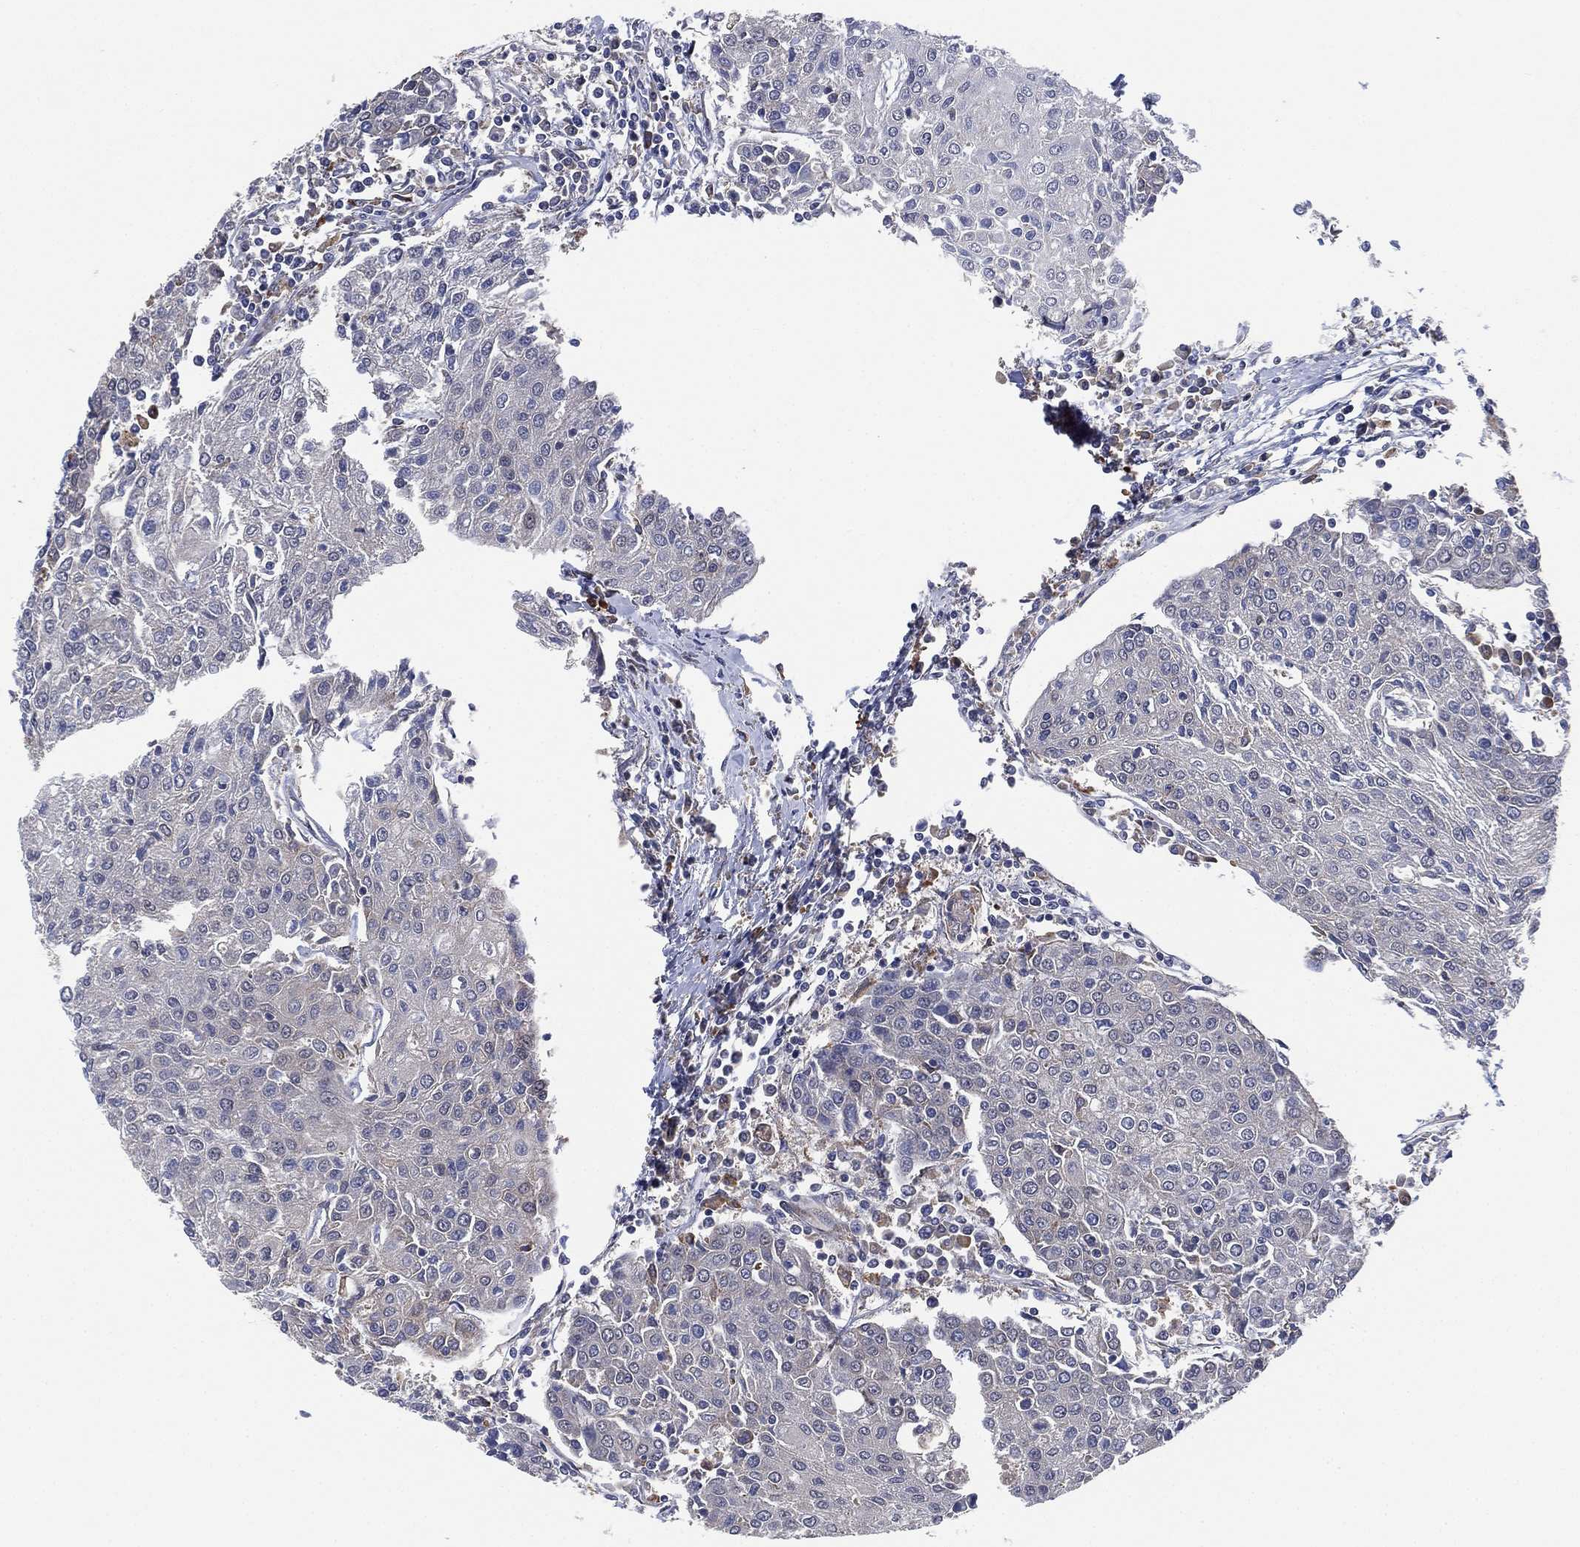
{"staining": {"intensity": "negative", "quantity": "none", "location": "none"}, "tissue": "urothelial cancer", "cell_type": "Tumor cells", "image_type": "cancer", "snomed": [{"axis": "morphology", "description": "Urothelial carcinoma, High grade"}, {"axis": "topography", "description": "Urinary bladder"}], "caption": "Urothelial carcinoma (high-grade) was stained to show a protein in brown. There is no significant positivity in tumor cells. (Brightfield microscopy of DAB (3,3'-diaminobenzidine) immunohistochemistry at high magnification).", "gene": "FES", "patient": {"sex": "female", "age": 85}}